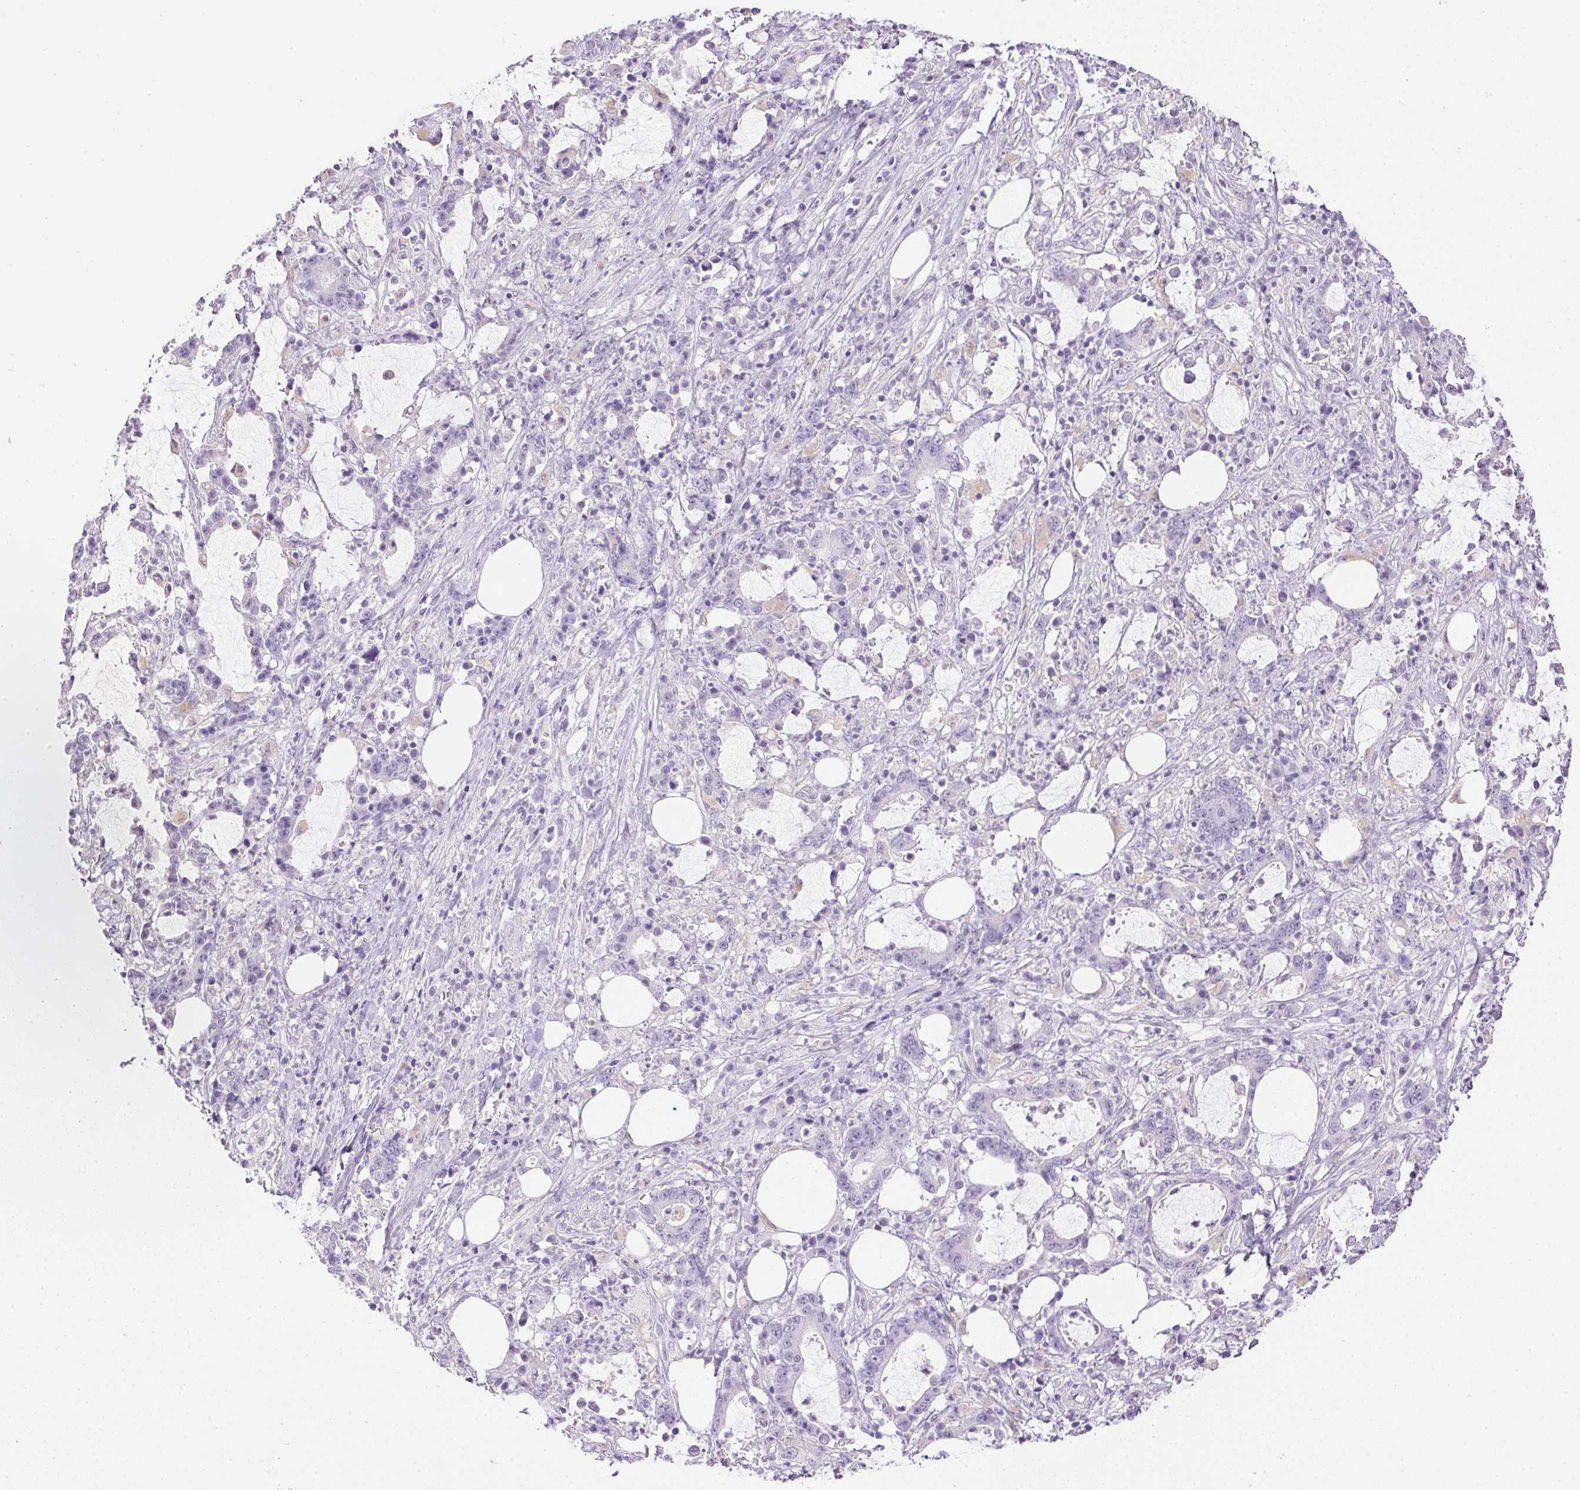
{"staining": {"intensity": "negative", "quantity": "none", "location": "none"}, "tissue": "stomach cancer", "cell_type": "Tumor cells", "image_type": "cancer", "snomed": [{"axis": "morphology", "description": "Adenocarcinoma, NOS"}, {"axis": "topography", "description": "Stomach, upper"}], "caption": "This is an immunohistochemistry (IHC) histopathology image of stomach cancer. There is no positivity in tumor cells.", "gene": "ATP6V1G3", "patient": {"sex": "male", "age": 68}}